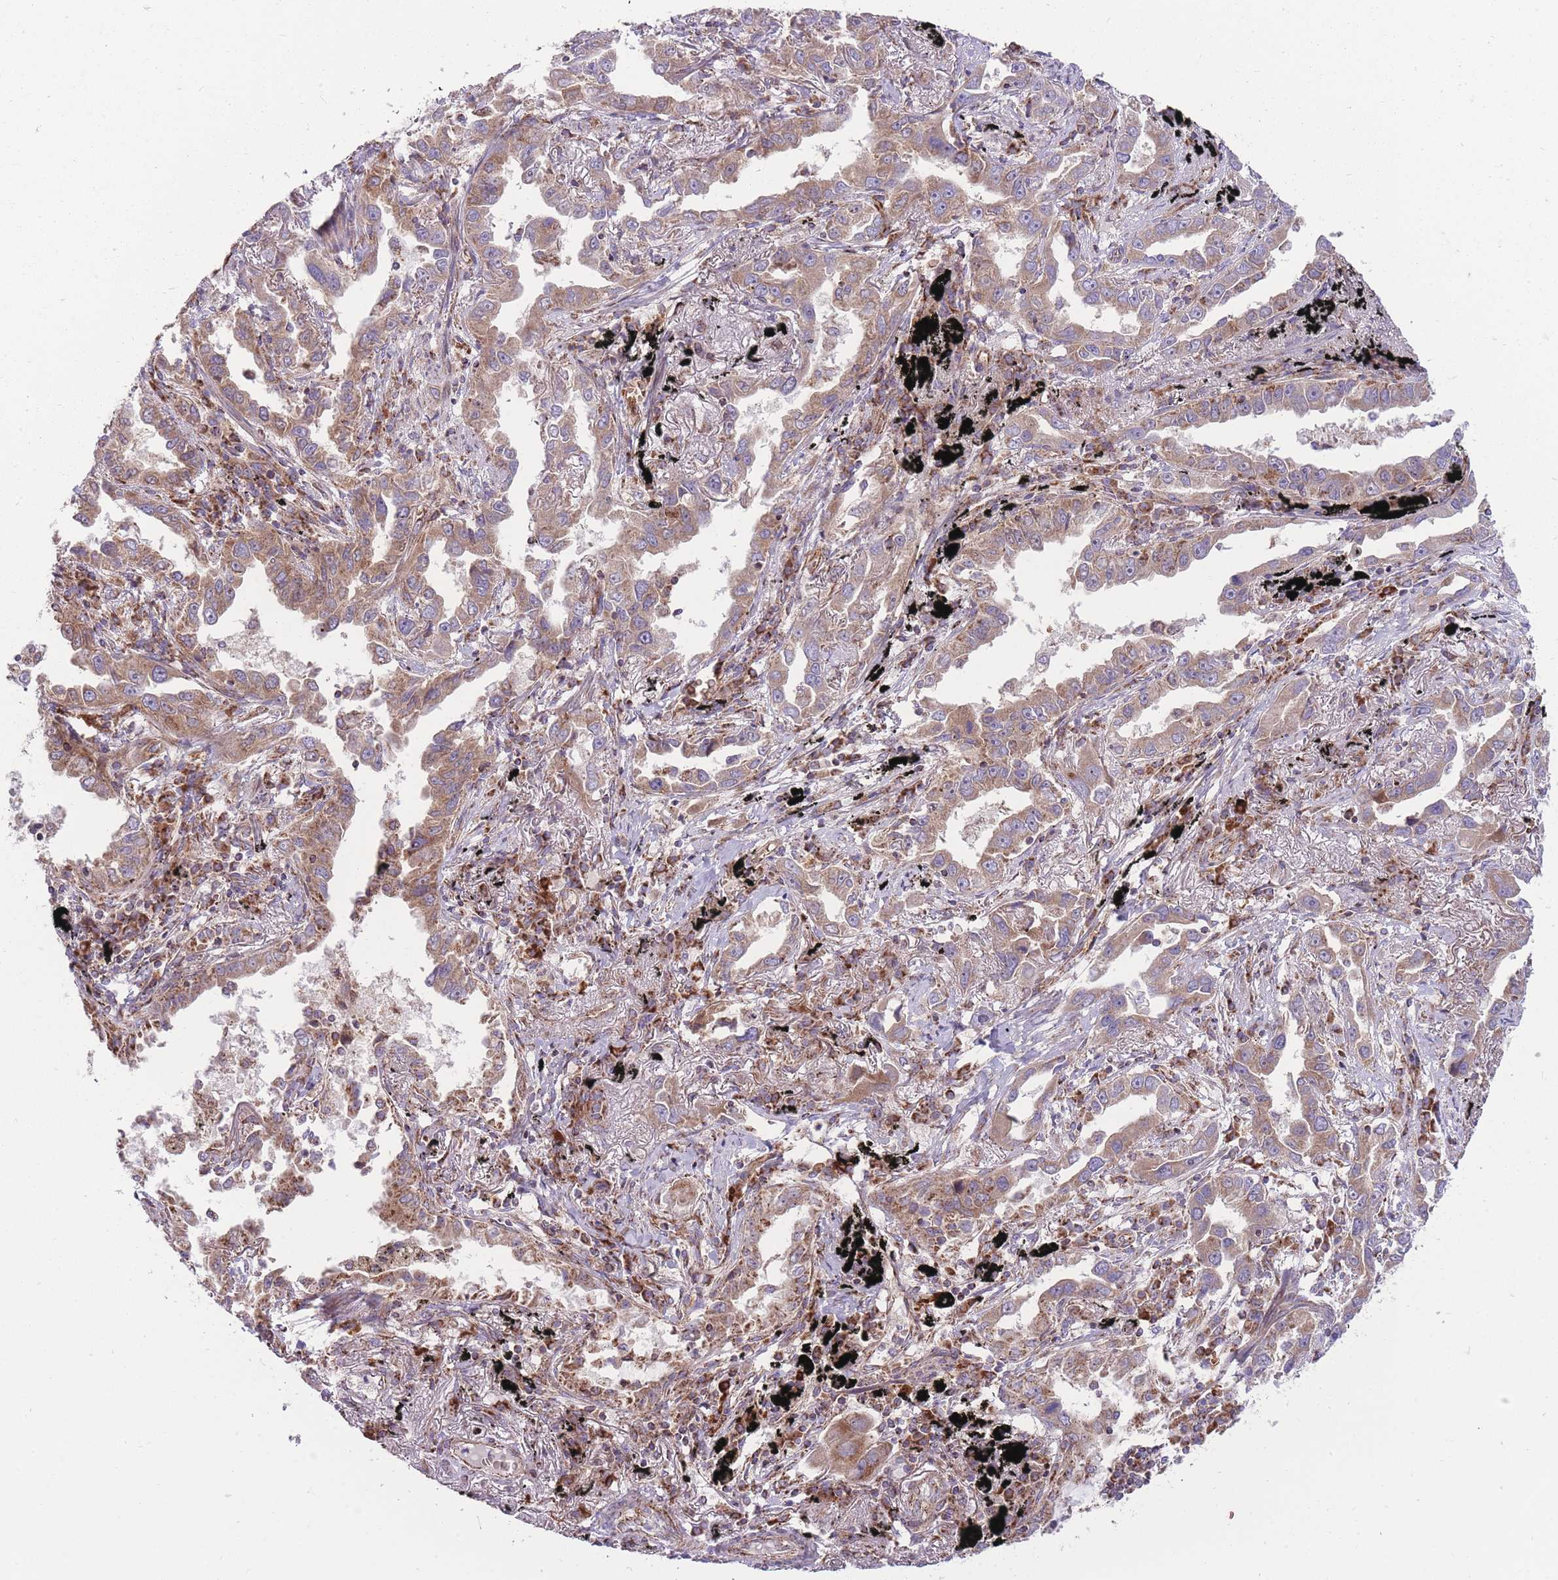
{"staining": {"intensity": "moderate", "quantity": ">75%", "location": "cytoplasmic/membranous"}, "tissue": "lung cancer", "cell_type": "Tumor cells", "image_type": "cancer", "snomed": [{"axis": "morphology", "description": "Adenocarcinoma, NOS"}, {"axis": "topography", "description": "Lung"}], "caption": "A brown stain shows moderate cytoplasmic/membranous staining of a protein in lung cancer (adenocarcinoma) tumor cells.", "gene": "ANKRD10", "patient": {"sex": "male", "age": 67}}